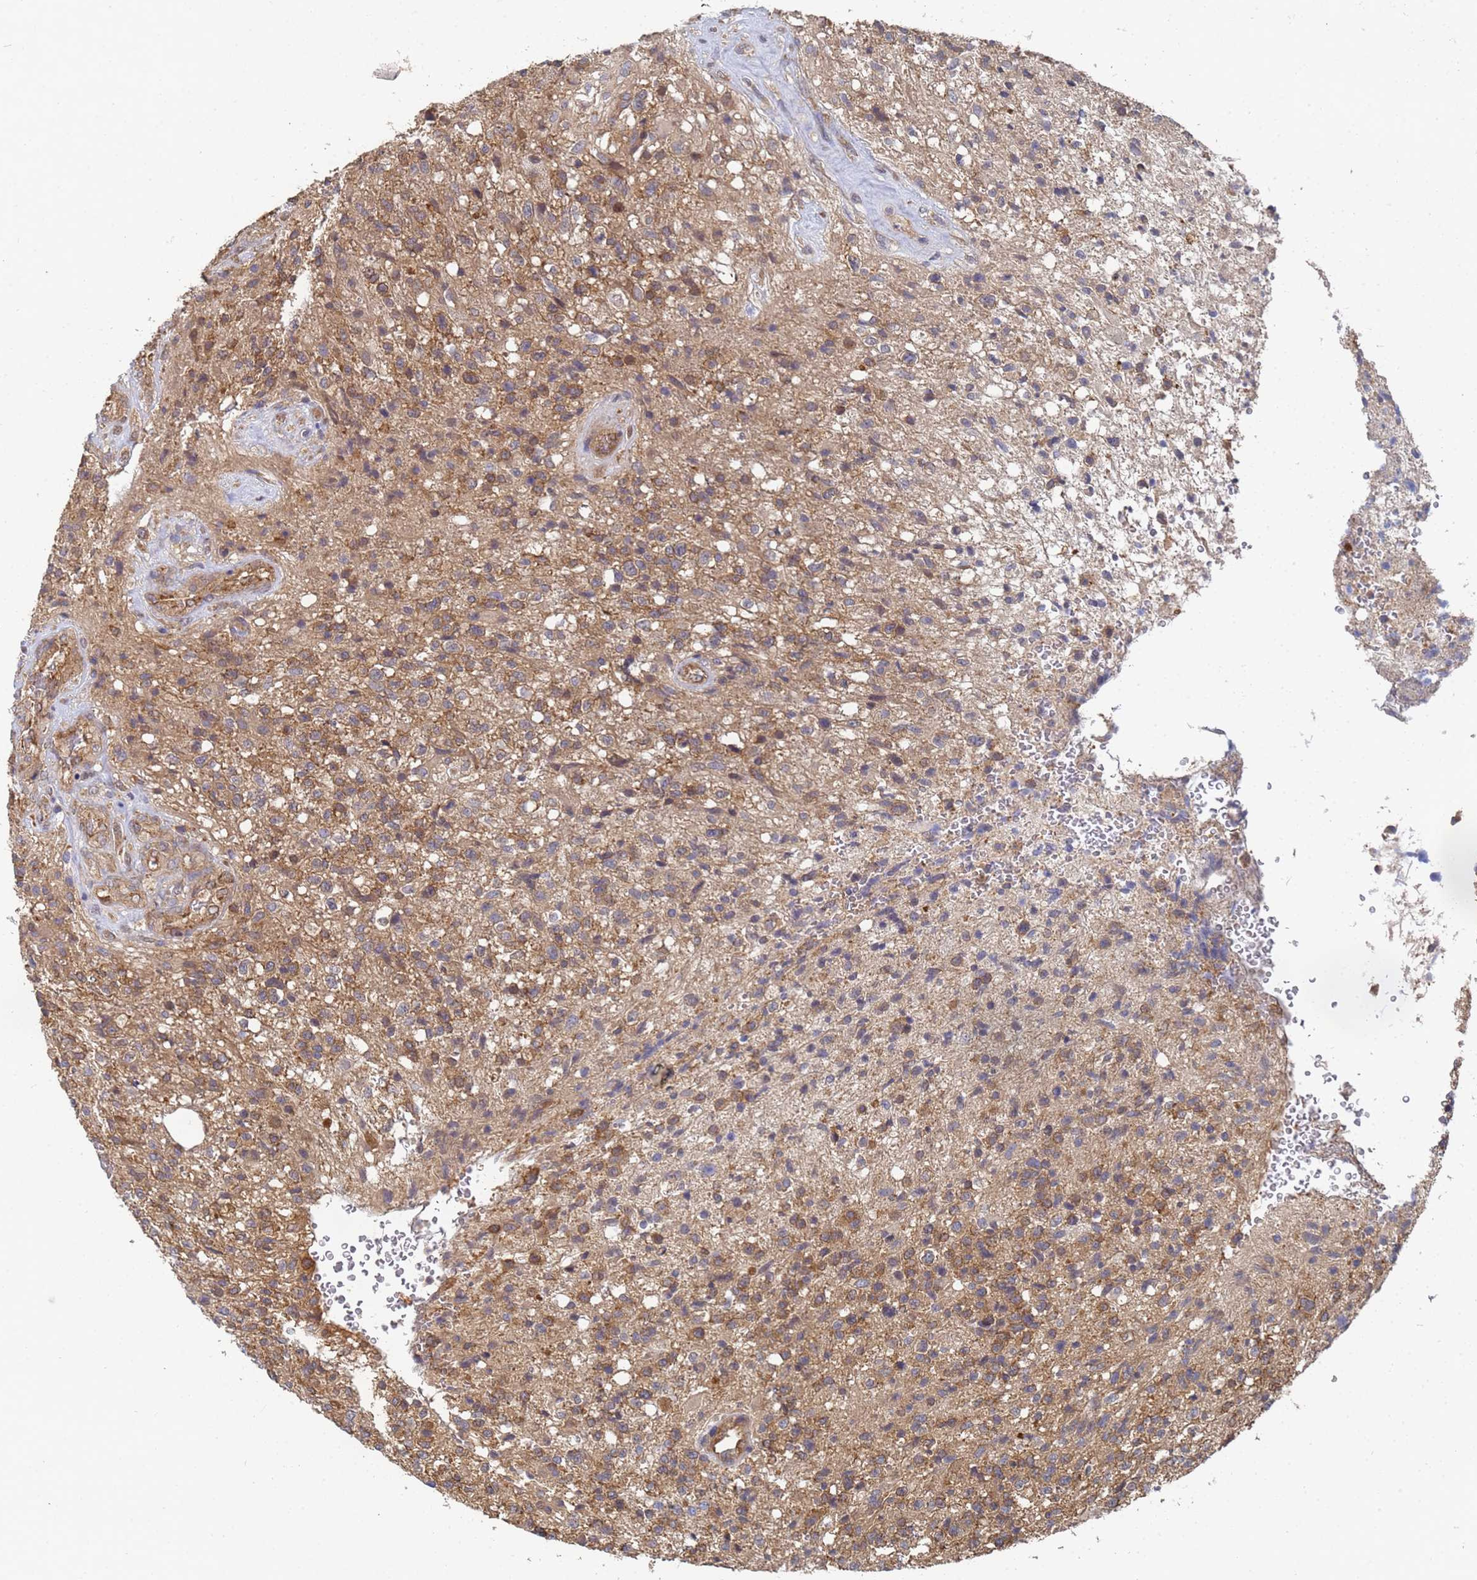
{"staining": {"intensity": "moderate", "quantity": ">75%", "location": "cytoplasmic/membranous"}, "tissue": "glioma", "cell_type": "Tumor cells", "image_type": "cancer", "snomed": [{"axis": "morphology", "description": "Glioma, malignant, High grade"}, {"axis": "topography", "description": "Brain"}], "caption": "Protein staining exhibits moderate cytoplasmic/membranous staining in approximately >75% of tumor cells in glioma.", "gene": "ALS2CL", "patient": {"sex": "male", "age": 56}}